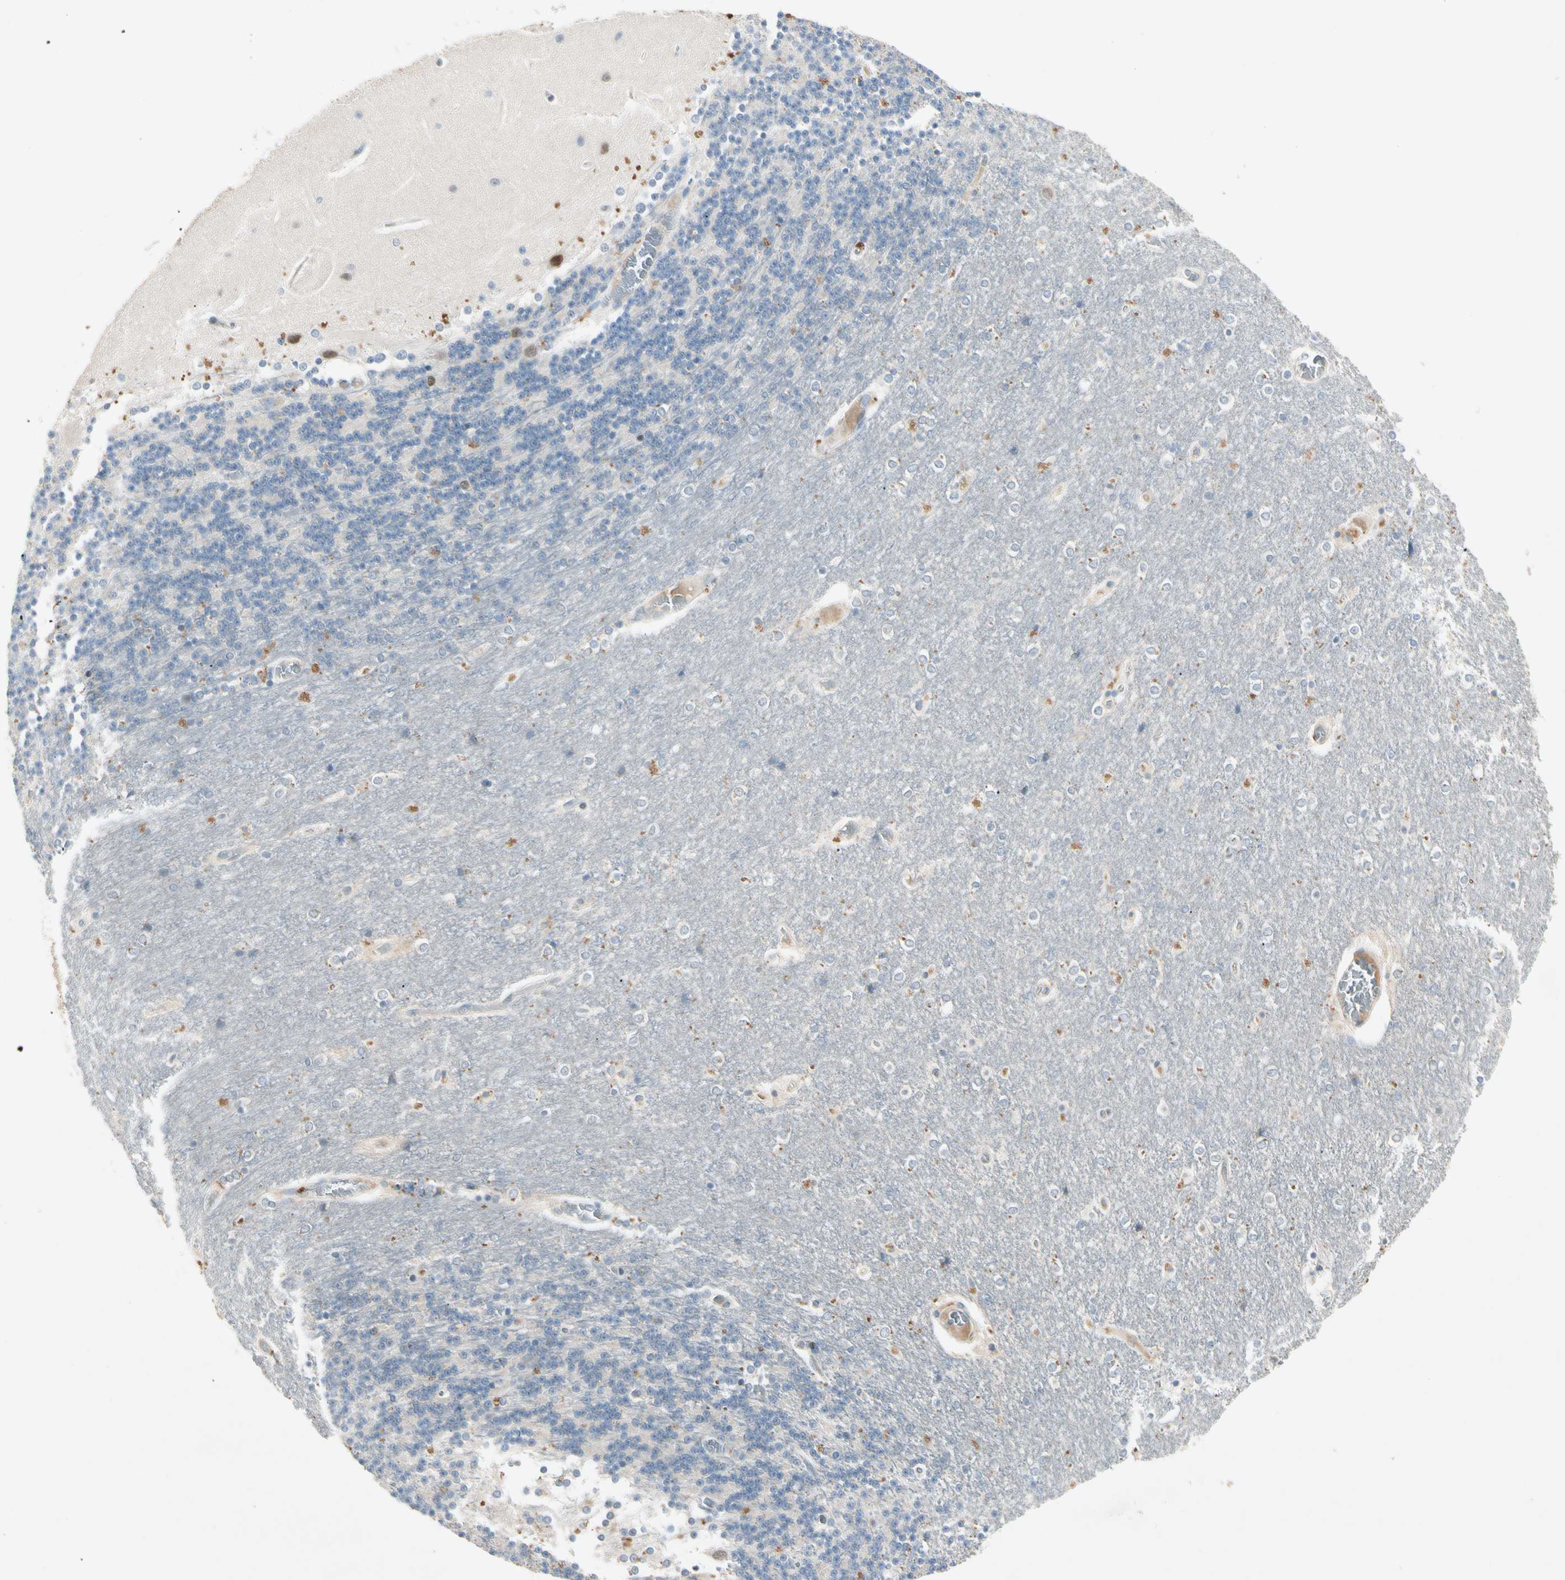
{"staining": {"intensity": "moderate", "quantity": "<25%", "location": "cytoplasmic/membranous"}, "tissue": "cerebellum", "cell_type": "Cells in granular layer", "image_type": "normal", "snomed": [{"axis": "morphology", "description": "Normal tissue, NOS"}, {"axis": "topography", "description": "Cerebellum"}], "caption": "Immunohistochemistry (IHC) (DAB (3,3'-diaminobenzidine)) staining of benign human cerebellum demonstrates moderate cytoplasmic/membranous protein staining in about <25% of cells in granular layer.", "gene": "IL1R1", "patient": {"sex": "female", "age": 54}}